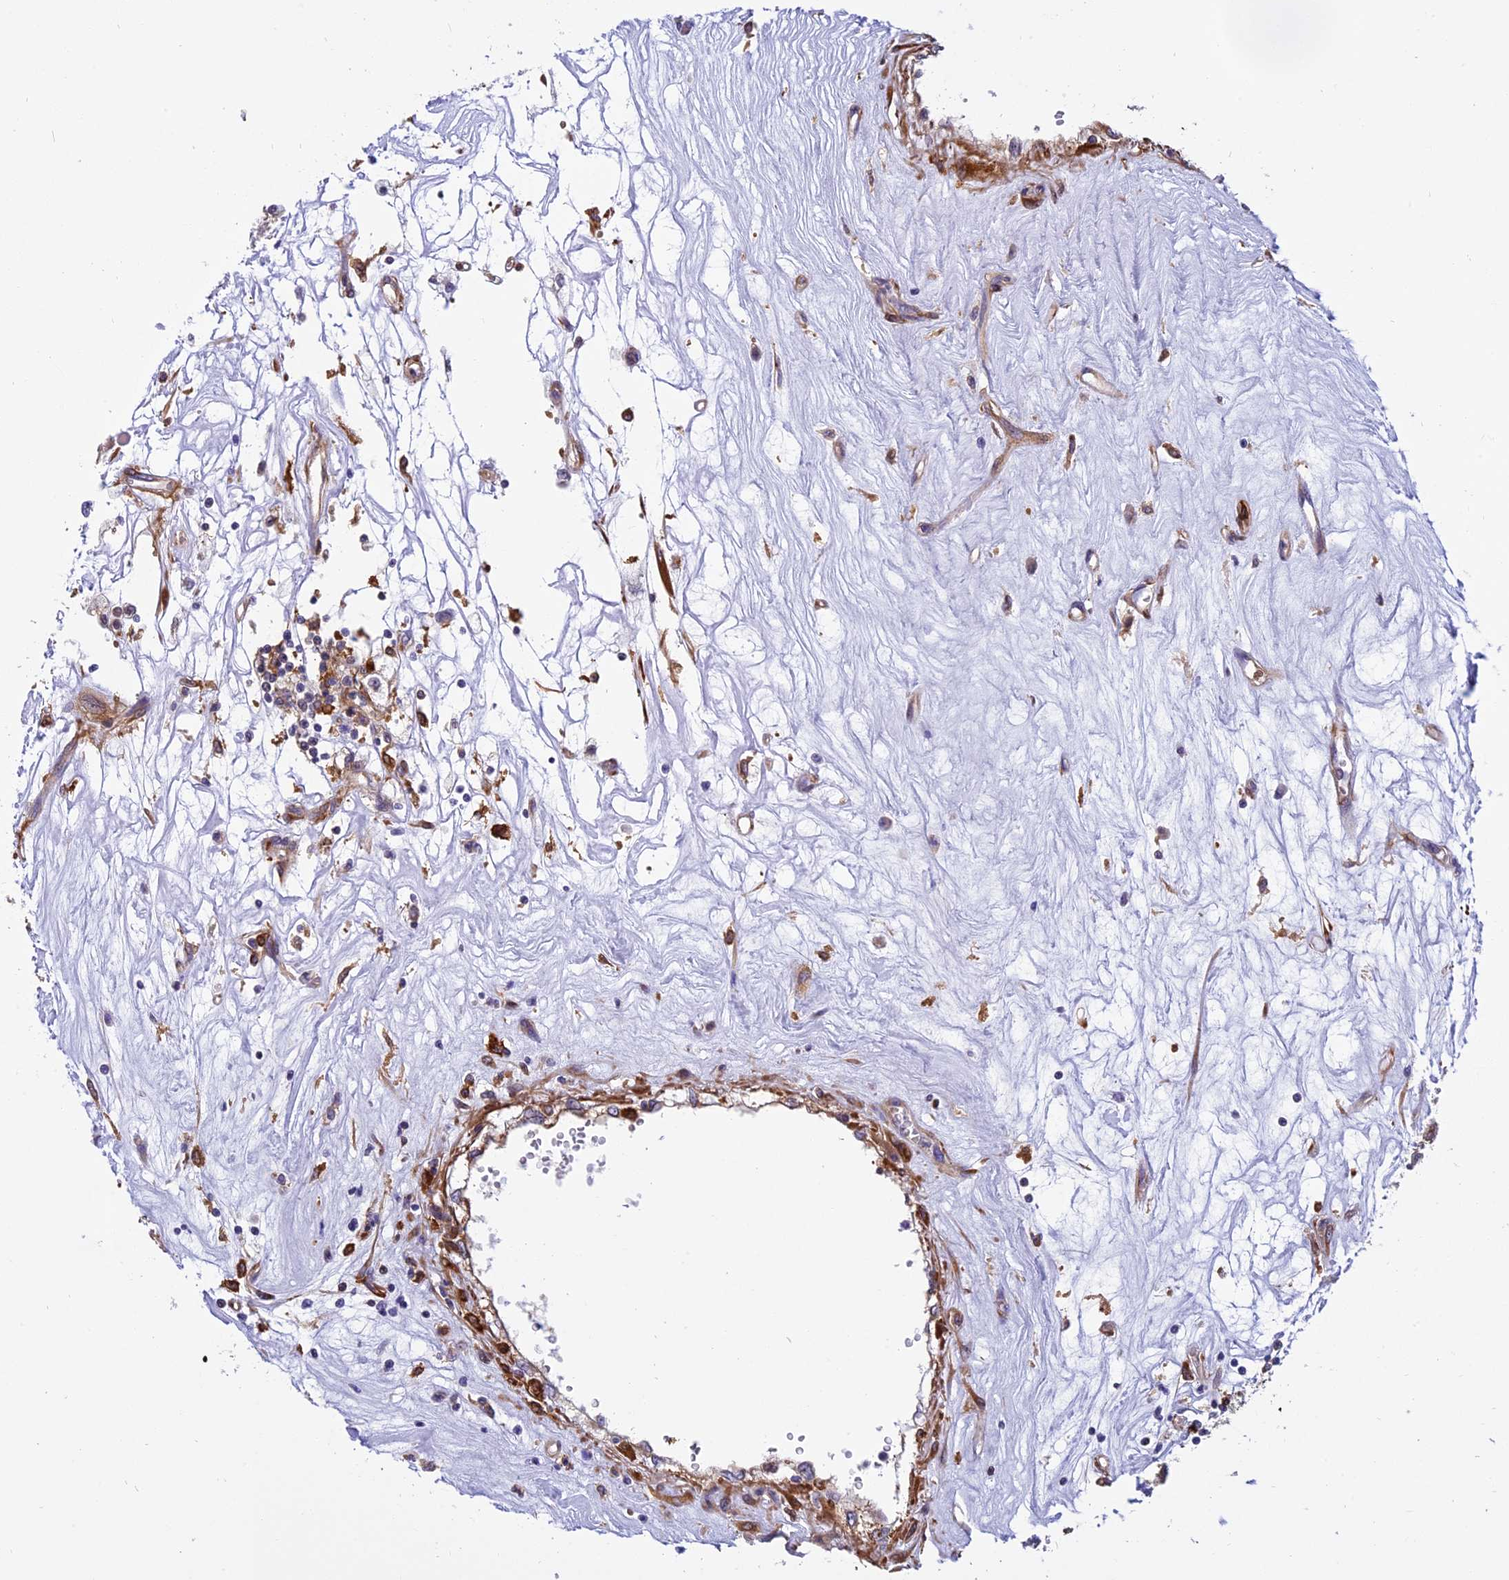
{"staining": {"intensity": "negative", "quantity": "none", "location": "none"}, "tissue": "renal cancer", "cell_type": "Tumor cells", "image_type": "cancer", "snomed": [{"axis": "morphology", "description": "Adenocarcinoma, NOS"}, {"axis": "topography", "description": "Kidney"}], "caption": "A micrograph of renal cancer stained for a protein shows no brown staining in tumor cells.", "gene": "EHBP1L1", "patient": {"sex": "female", "age": 59}}